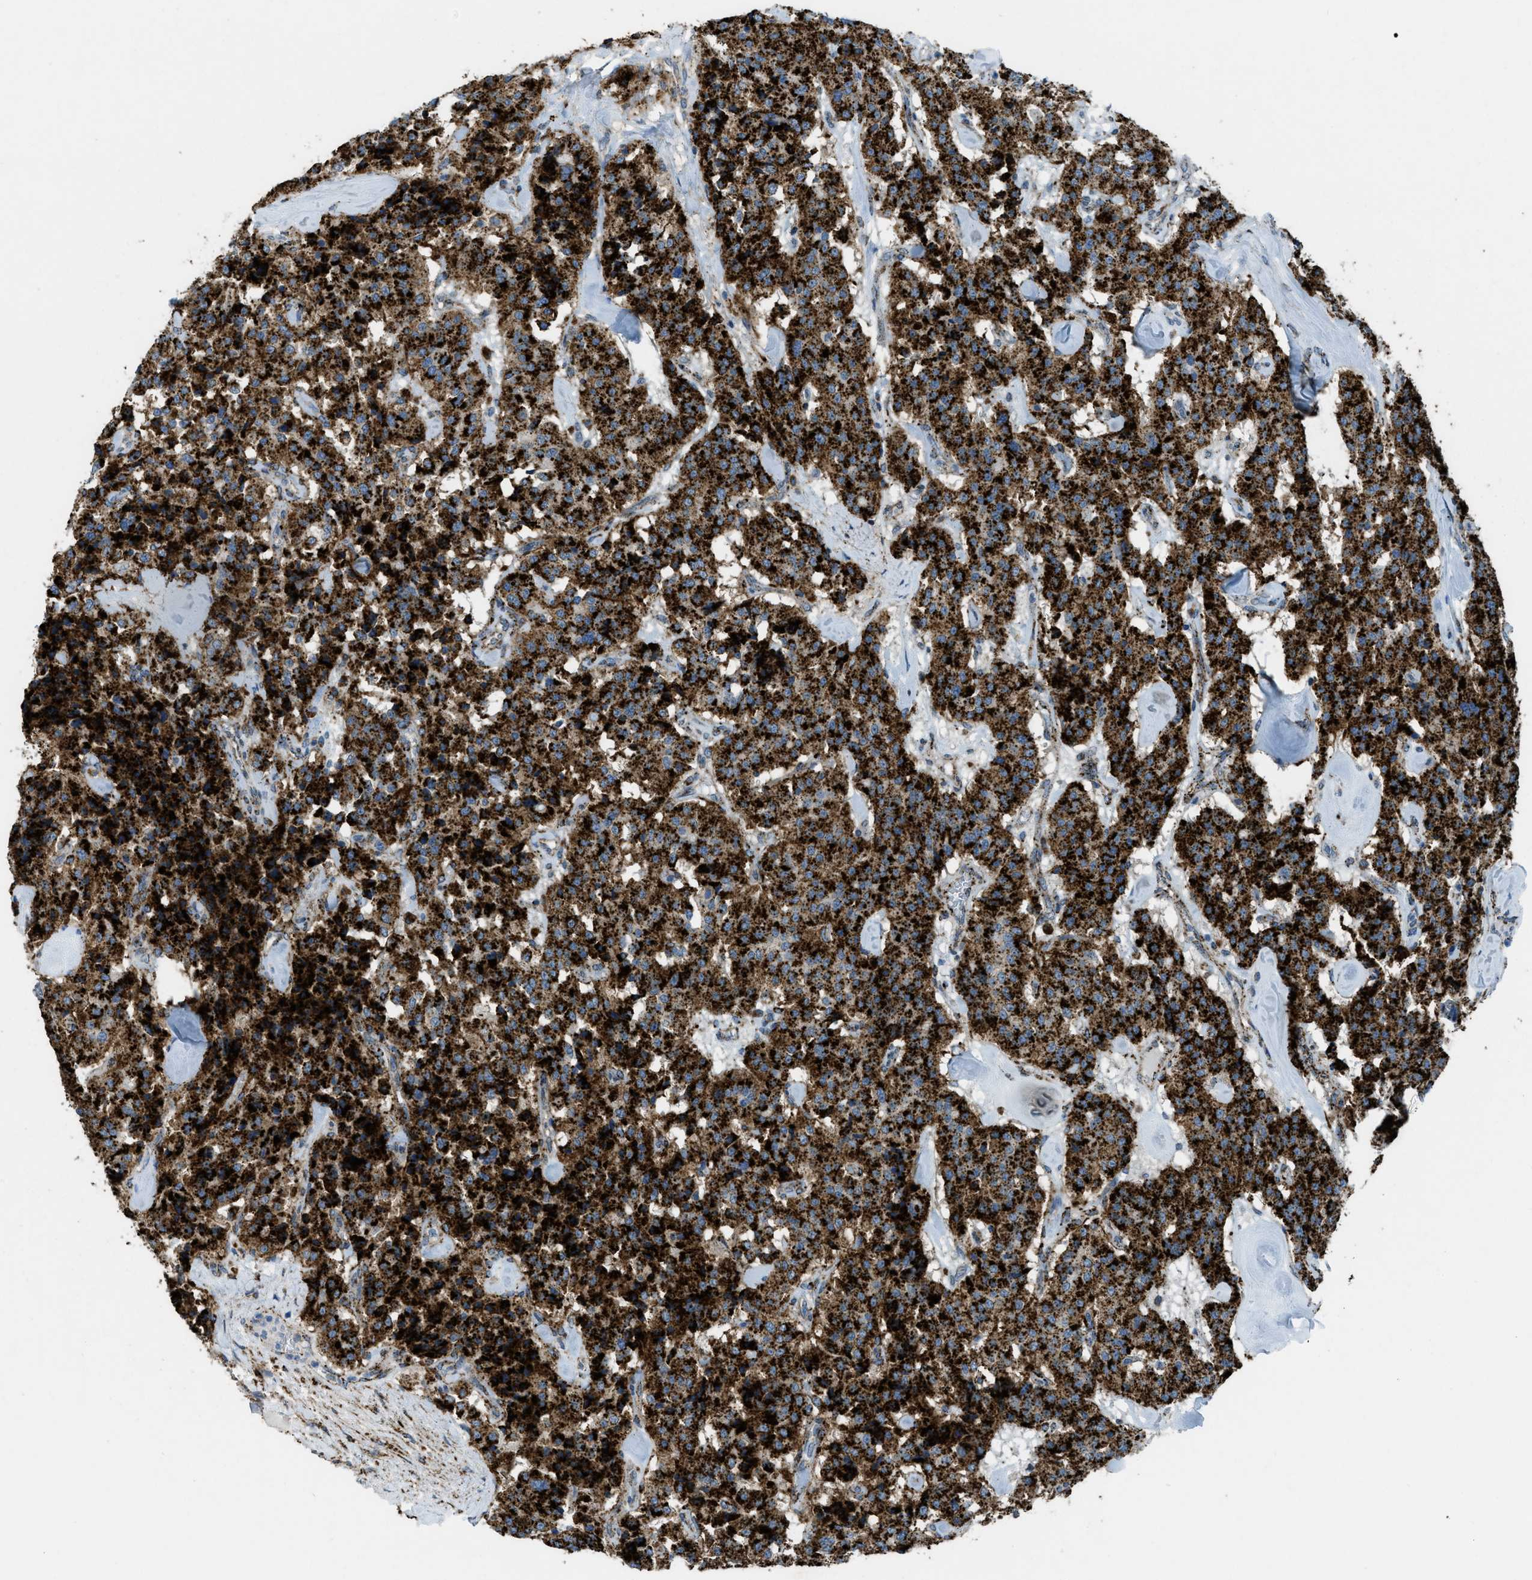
{"staining": {"intensity": "strong", "quantity": ">75%", "location": "cytoplasmic/membranous"}, "tissue": "carcinoid", "cell_type": "Tumor cells", "image_type": "cancer", "snomed": [{"axis": "morphology", "description": "Carcinoid, malignant, NOS"}, {"axis": "topography", "description": "Lung"}], "caption": "High-power microscopy captured an immunohistochemistry photomicrograph of carcinoid, revealing strong cytoplasmic/membranous expression in about >75% of tumor cells.", "gene": "SCARB2", "patient": {"sex": "male", "age": 30}}